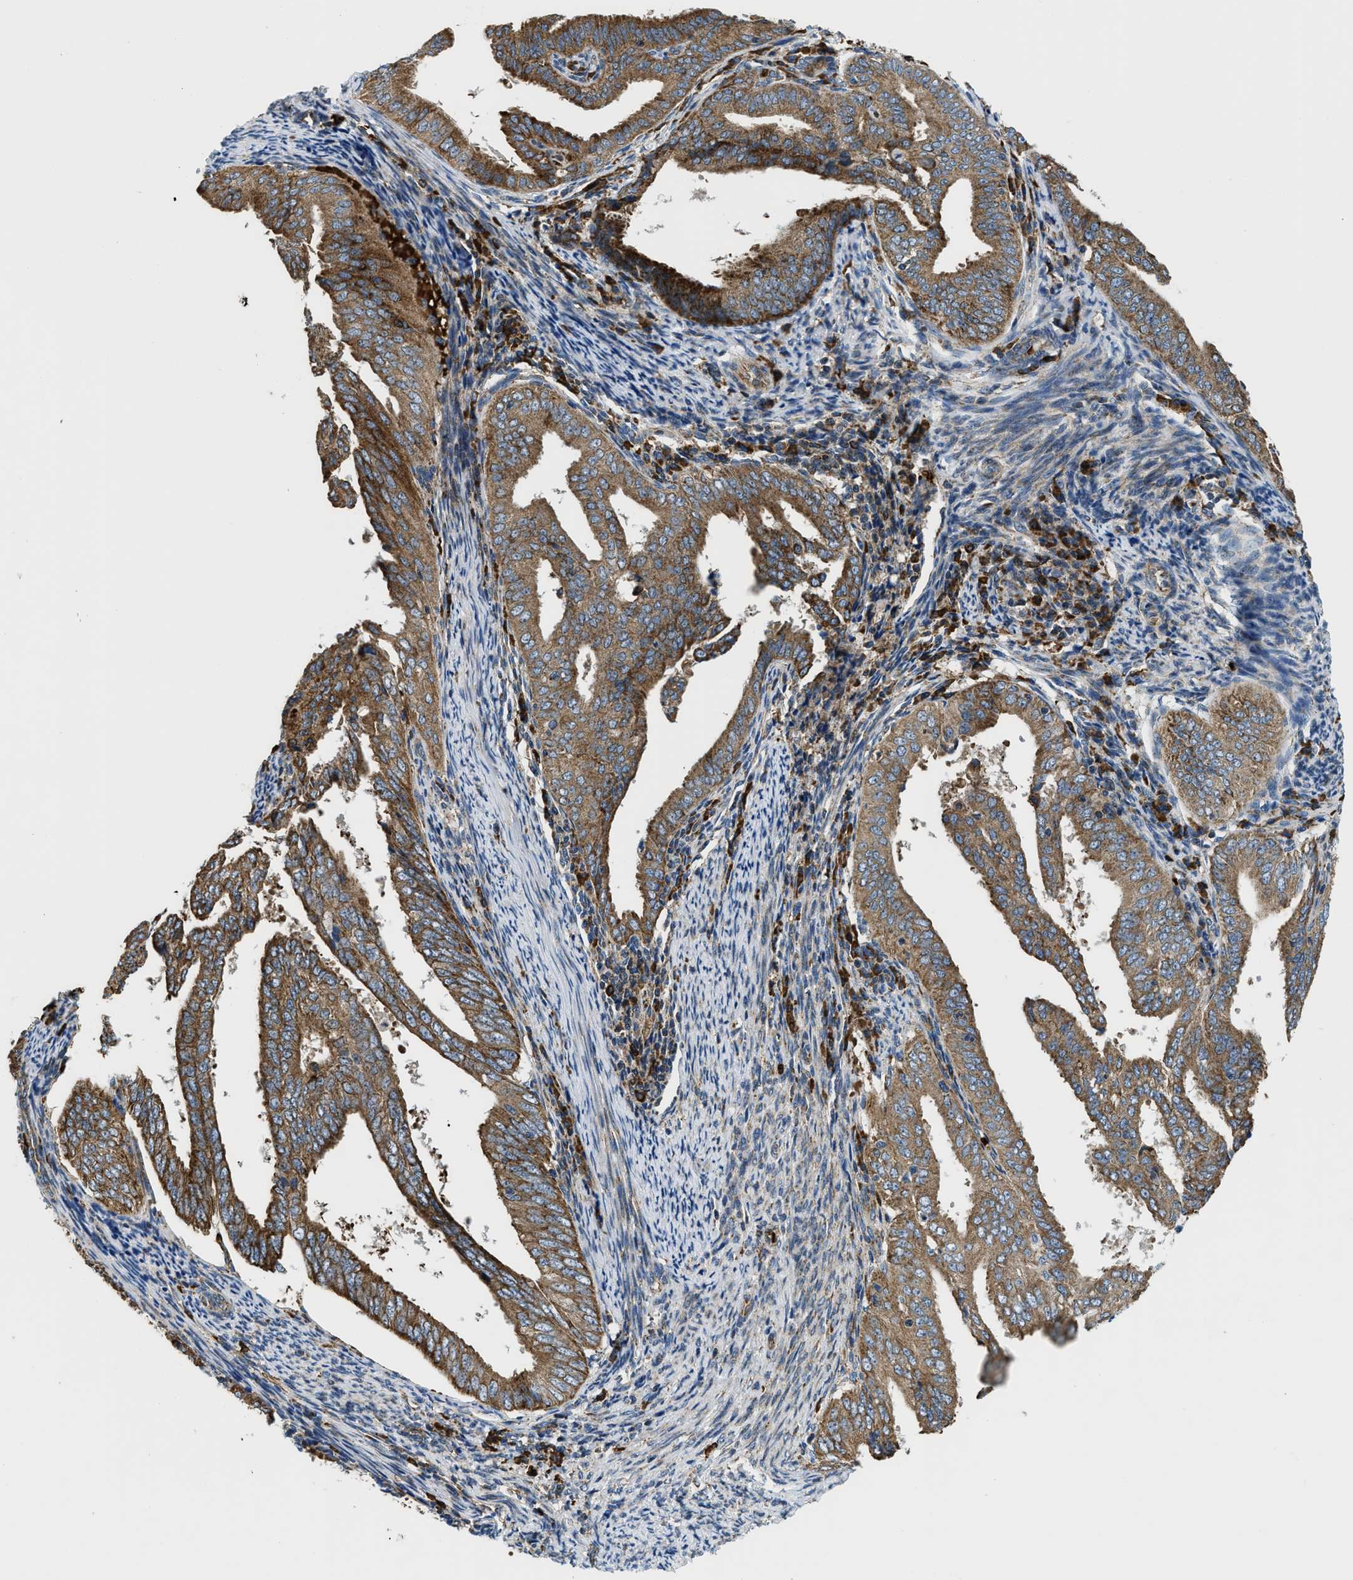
{"staining": {"intensity": "moderate", "quantity": ">75%", "location": "cytoplasmic/membranous"}, "tissue": "endometrial cancer", "cell_type": "Tumor cells", "image_type": "cancer", "snomed": [{"axis": "morphology", "description": "Adenocarcinoma, NOS"}, {"axis": "topography", "description": "Endometrium"}], "caption": "Protein staining by immunohistochemistry exhibits moderate cytoplasmic/membranous positivity in approximately >75% of tumor cells in endometrial cancer.", "gene": "CSPG4", "patient": {"sex": "female", "age": 58}}